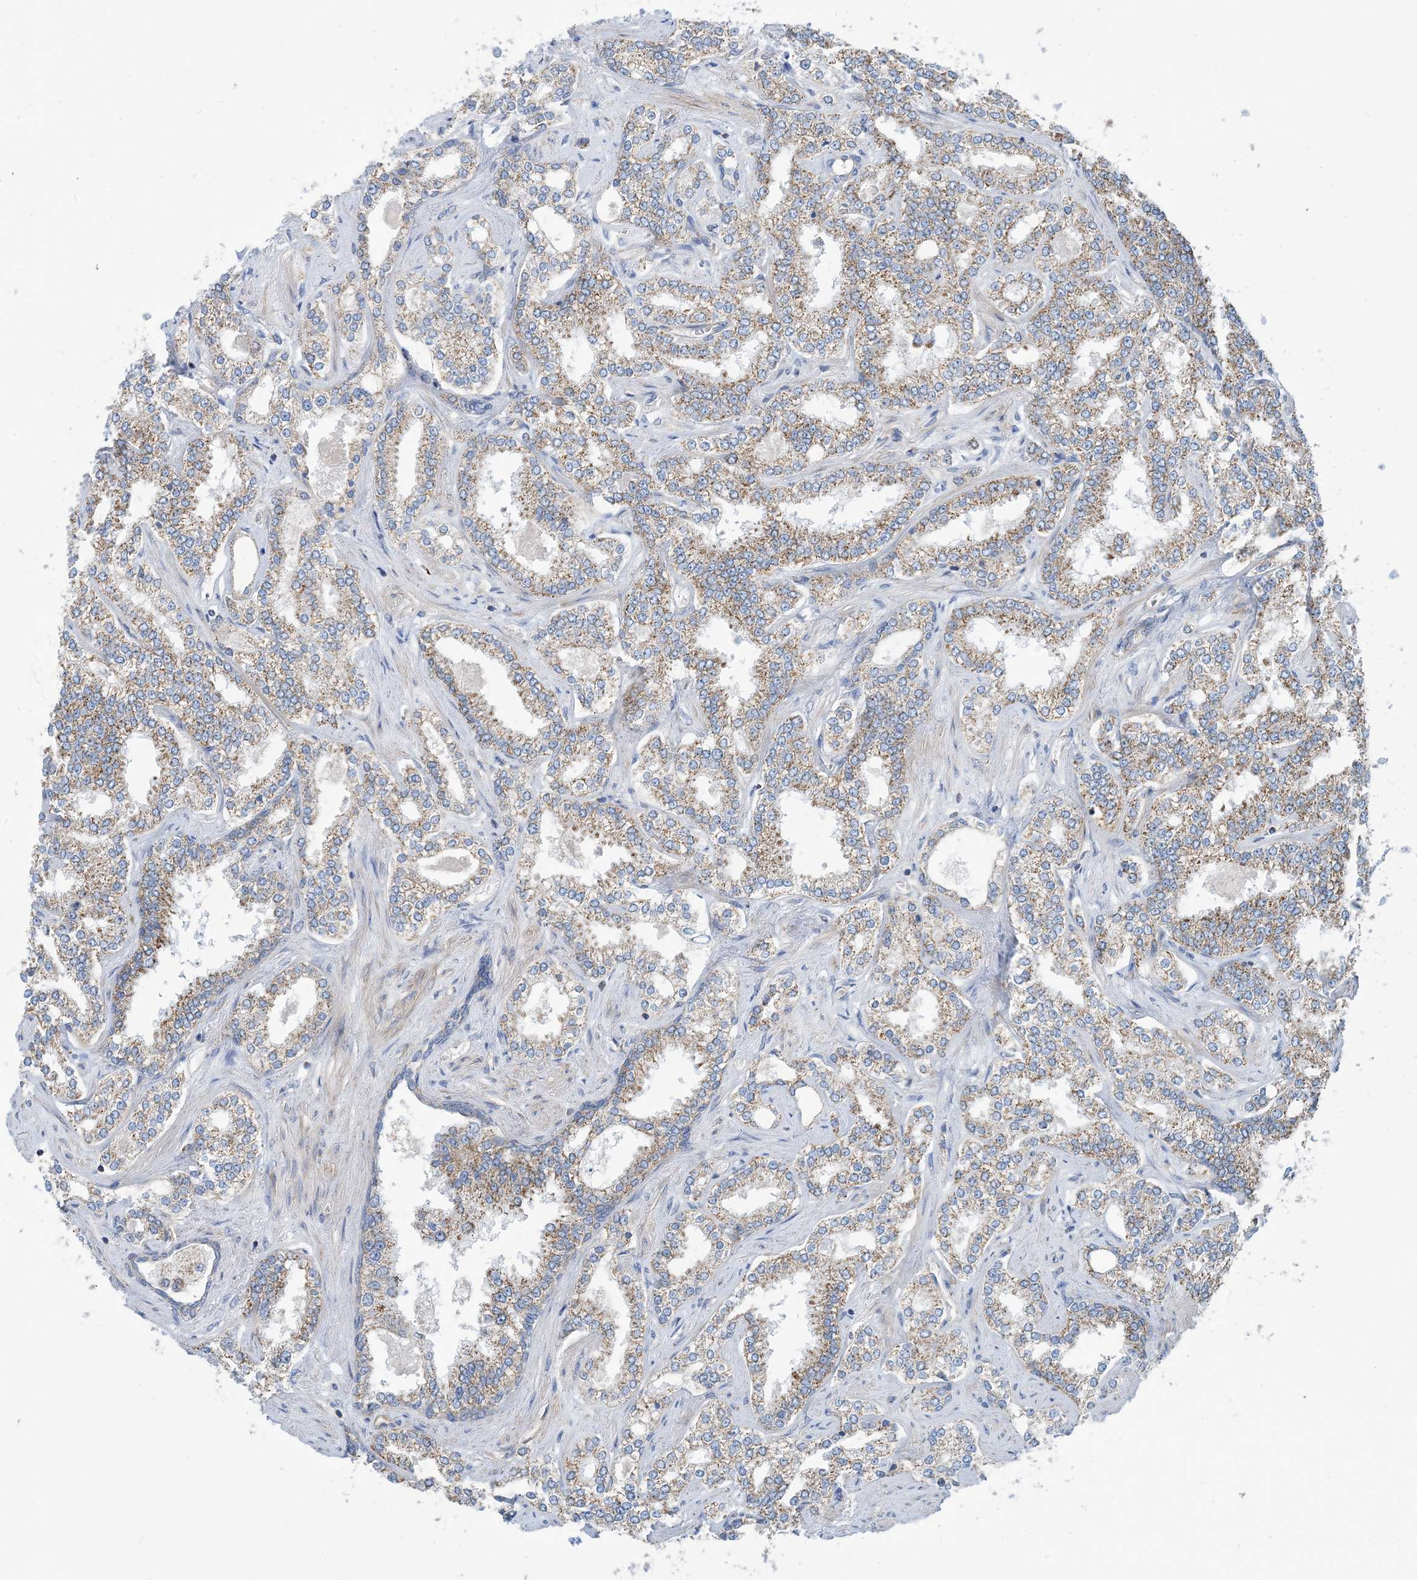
{"staining": {"intensity": "moderate", "quantity": ">75%", "location": "cytoplasmic/membranous"}, "tissue": "prostate cancer", "cell_type": "Tumor cells", "image_type": "cancer", "snomed": [{"axis": "morphology", "description": "Normal tissue, NOS"}, {"axis": "morphology", "description": "Adenocarcinoma, High grade"}, {"axis": "topography", "description": "Prostate"}], "caption": "Protein positivity by immunohistochemistry demonstrates moderate cytoplasmic/membranous staining in approximately >75% of tumor cells in prostate cancer.", "gene": "PHOSPHO2", "patient": {"sex": "male", "age": 83}}